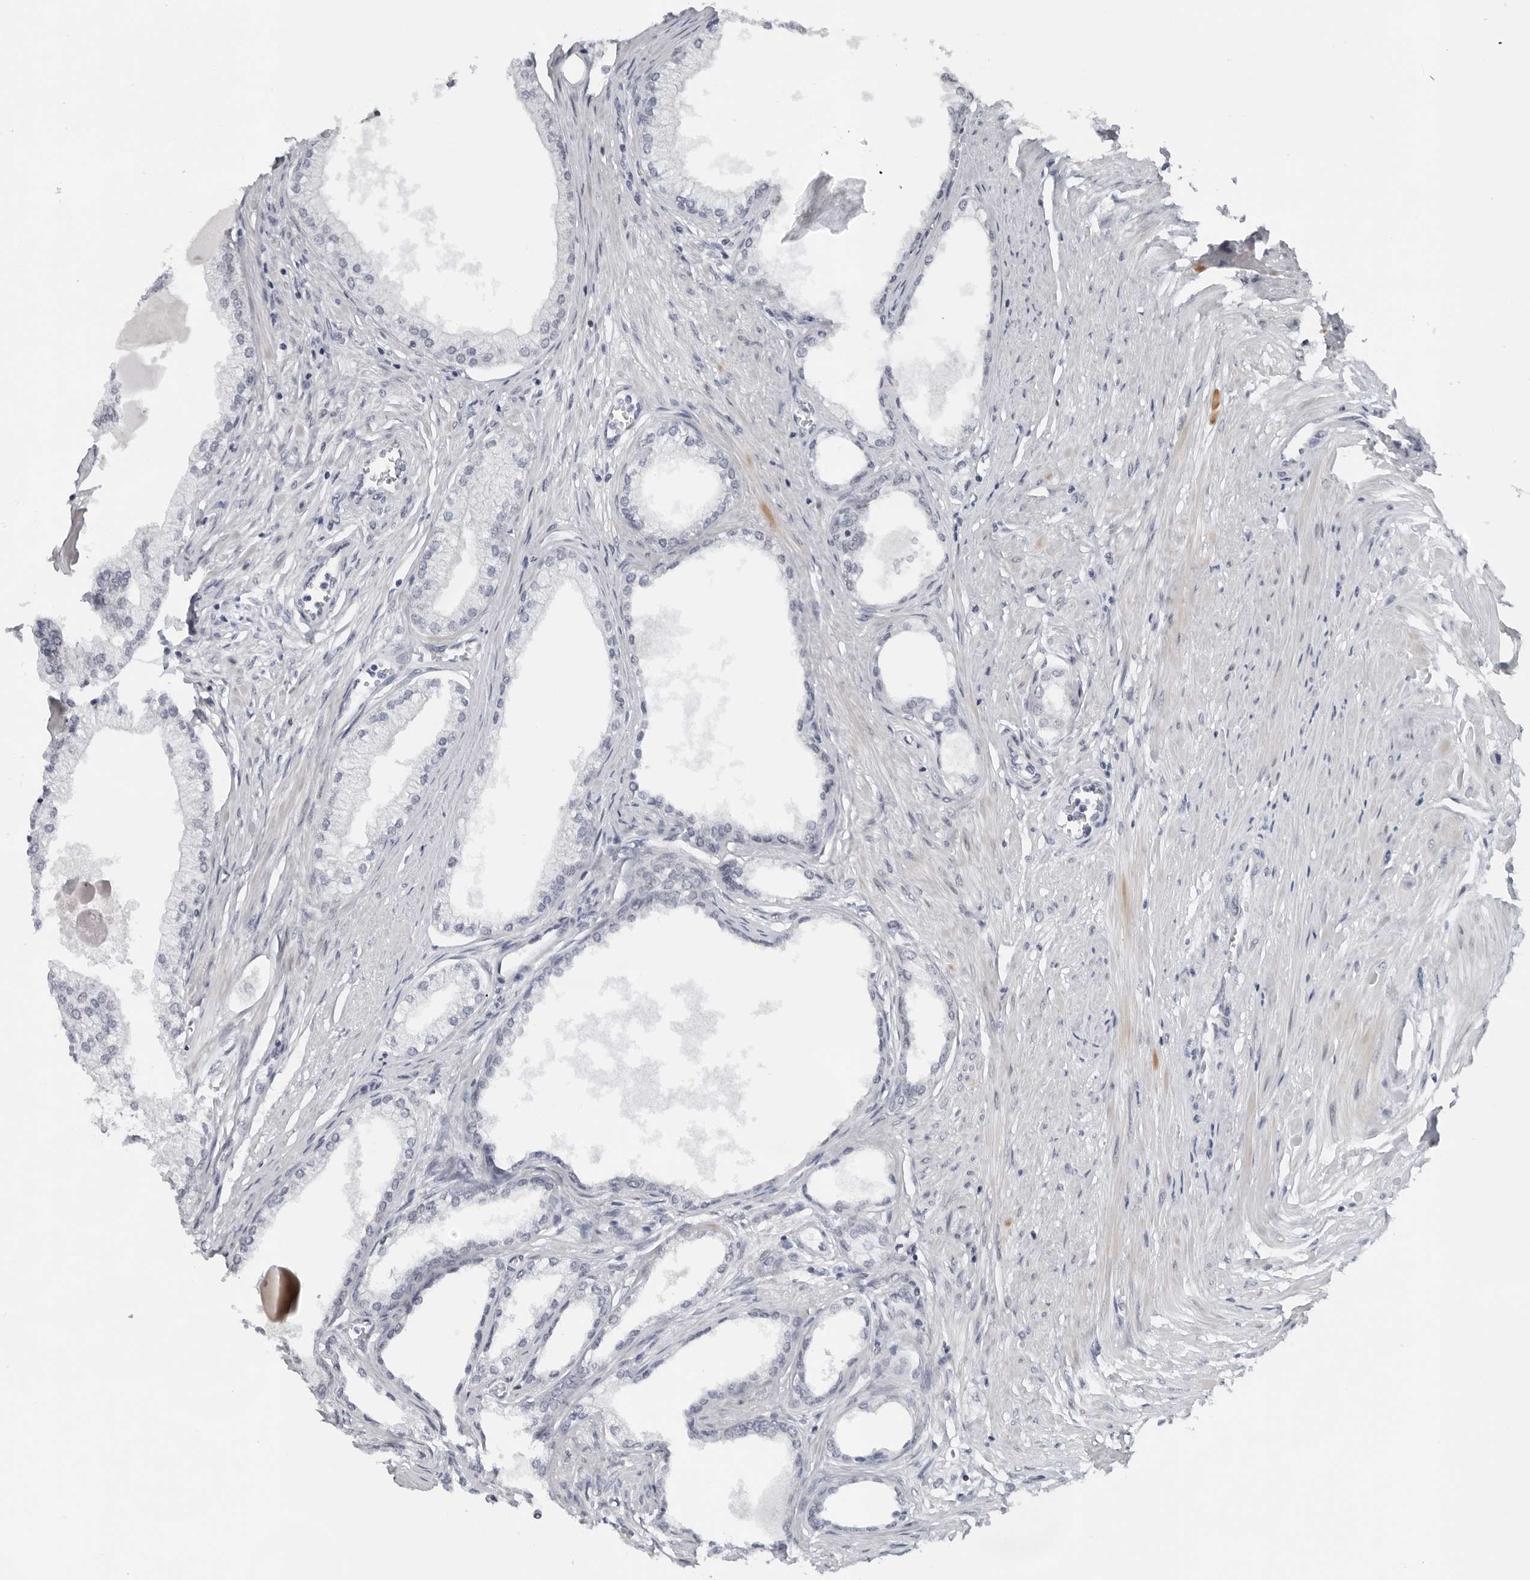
{"staining": {"intensity": "weak", "quantity": "<25%", "location": "nuclear"}, "tissue": "prostate", "cell_type": "Glandular cells", "image_type": "normal", "snomed": [{"axis": "morphology", "description": "Normal tissue, NOS"}, {"axis": "morphology", "description": "Urothelial carcinoma, Low grade"}, {"axis": "topography", "description": "Urinary bladder"}, {"axis": "topography", "description": "Prostate"}], "caption": "This image is of normal prostate stained with immunohistochemistry to label a protein in brown with the nuclei are counter-stained blue. There is no positivity in glandular cells.", "gene": "PPP1R42", "patient": {"sex": "male", "age": 60}}